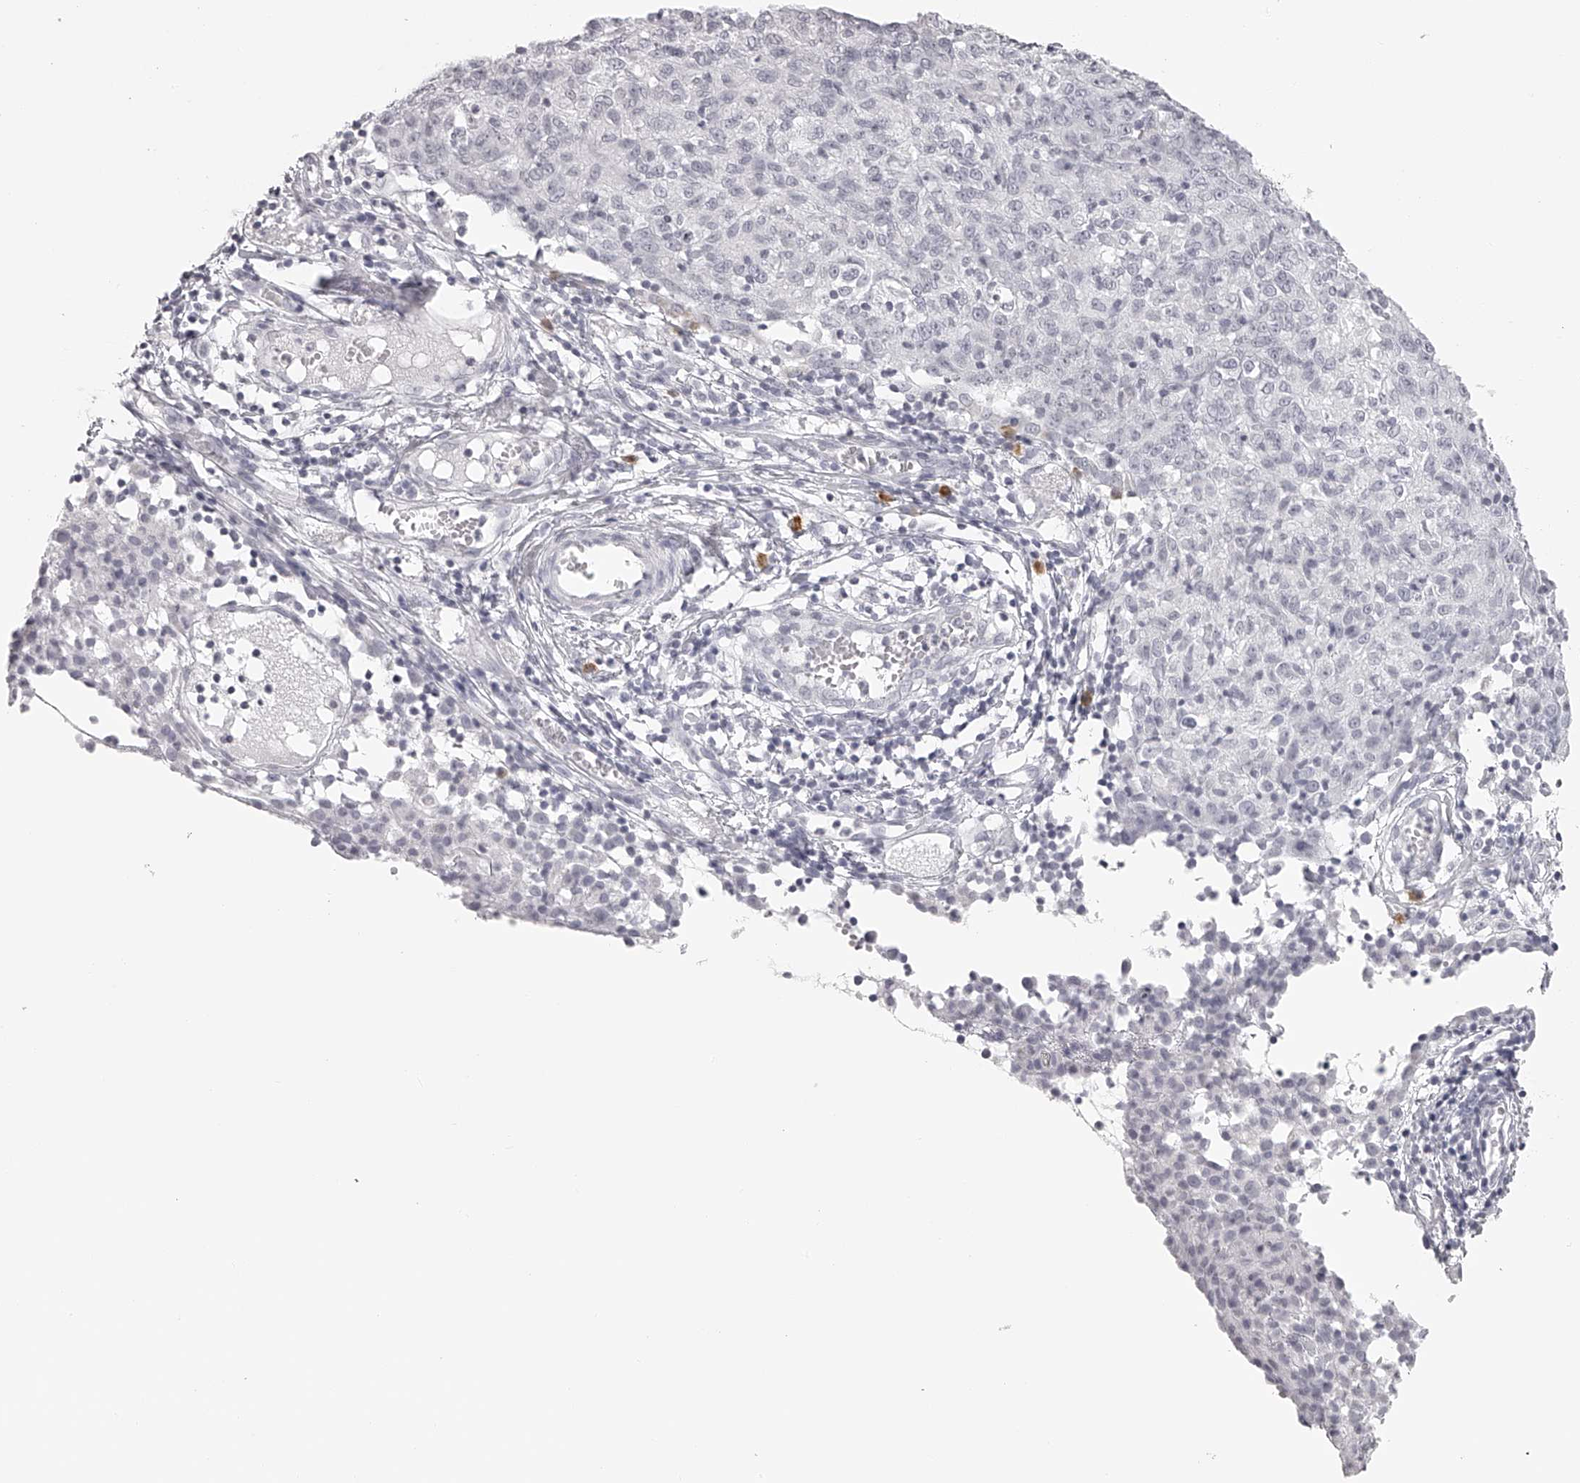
{"staining": {"intensity": "negative", "quantity": "none", "location": "none"}, "tissue": "ovarian cancer", "cell_type": "Tumor cells", "image_type": "cancer", "snomed": [{"axis": "morphology", "description": "Carcinoma, endometroid"}, {"axis": "topography", "description": "Ovary"}], "caption": "Tumor cells show no significant expression in ovarian cancer.", "gene": "SEC11C", "patient": {"sex": "female", "age": 42}}